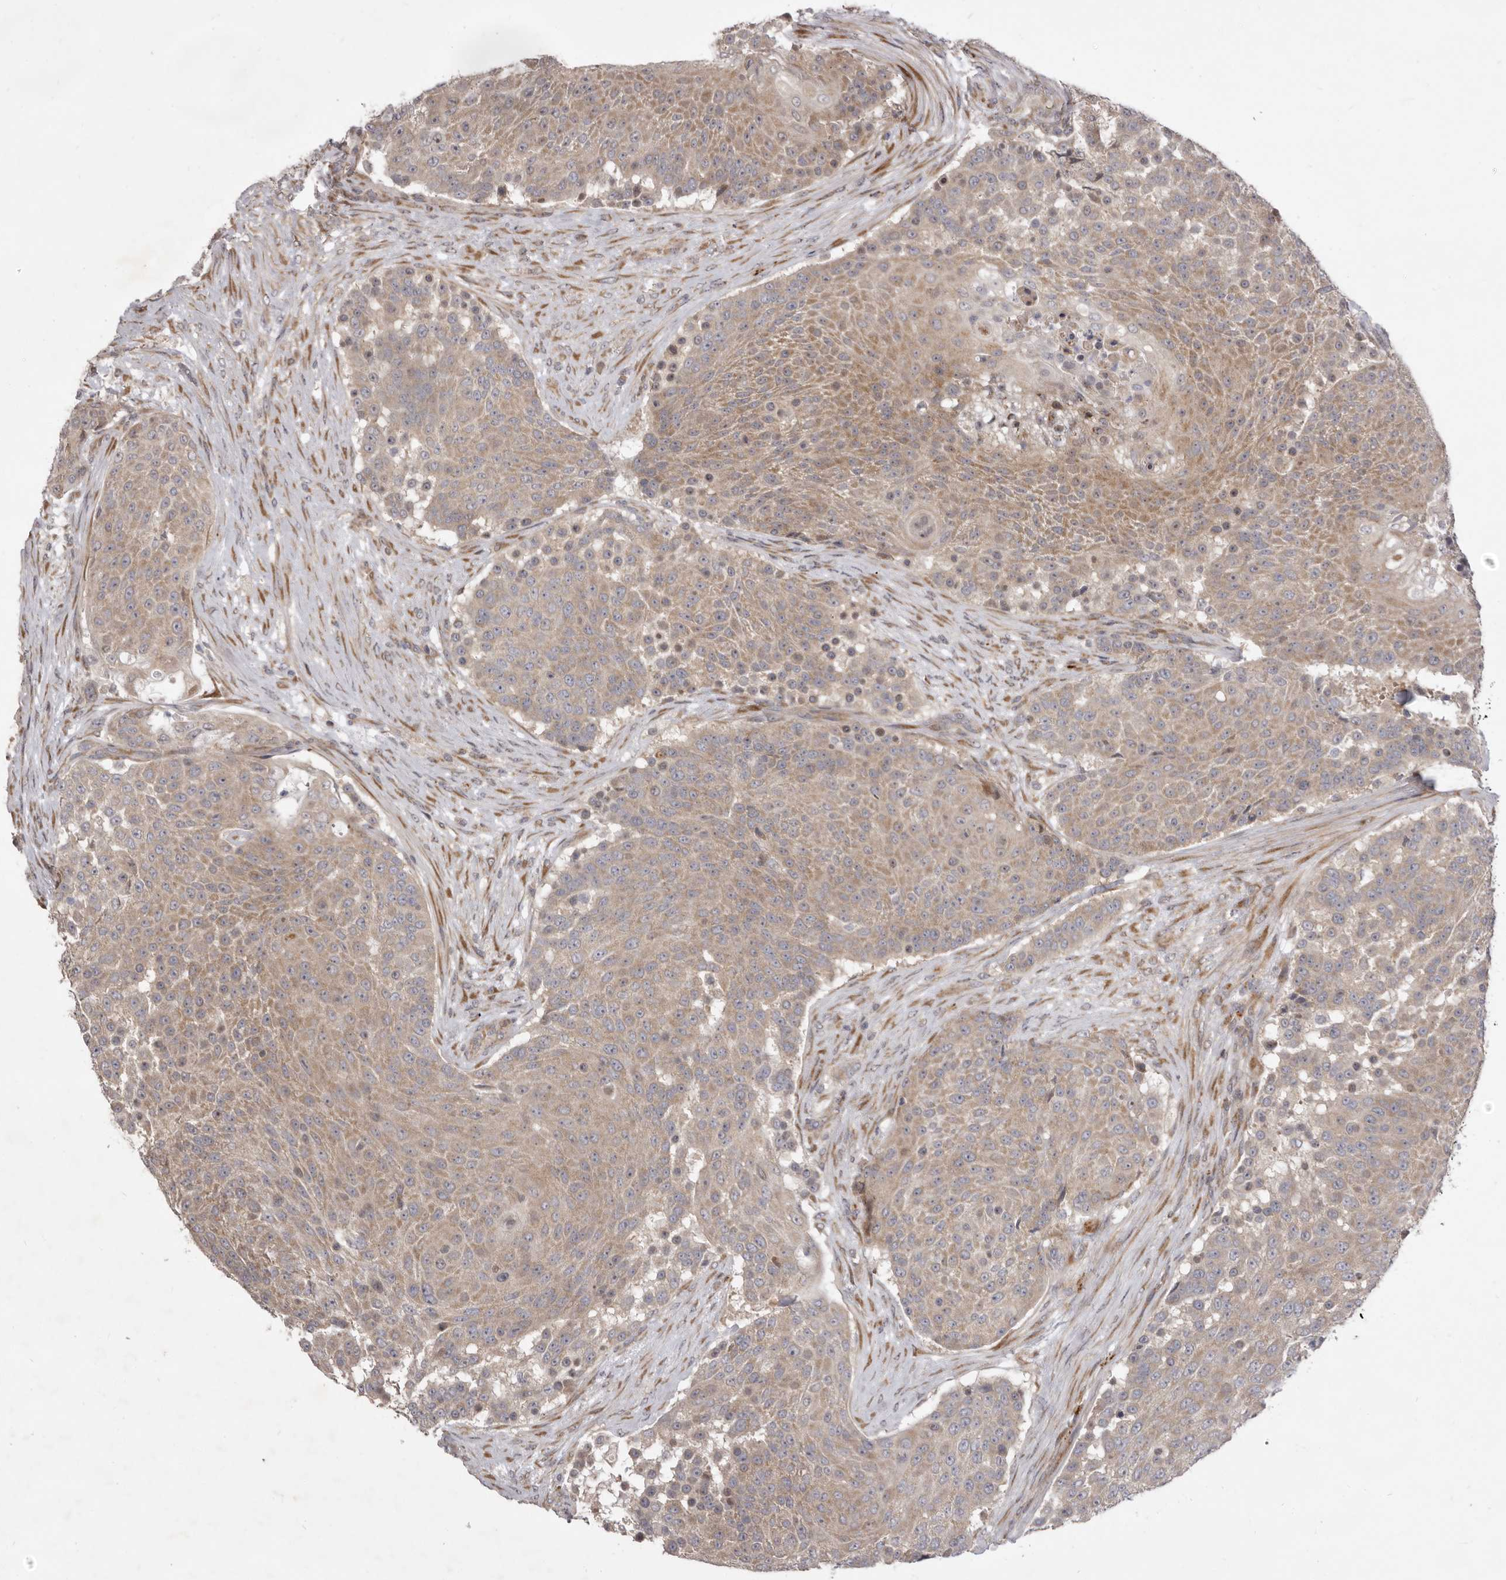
{"staining": {"intensity": "moderate", "quantity": ">75%", "location": "cytoplasmic/membranous"}, "tissue": "urothelial cancer", "cell_type": "Tumor cells", "image_type": "cancer", "snomed": [{"axis": "morphology", "description": "Urothelial carcinoma, High grade"}, {"axis": "topography", "description": "Urinary bladder"}], "caption": "Protein staining exhibits moderate cytoplasmic/membranous positivity in approximately >75% of tumor cells in urothelial cancer.", "gene": "TBC1D8B", "patient": {"sex": "female", "age": 63}}